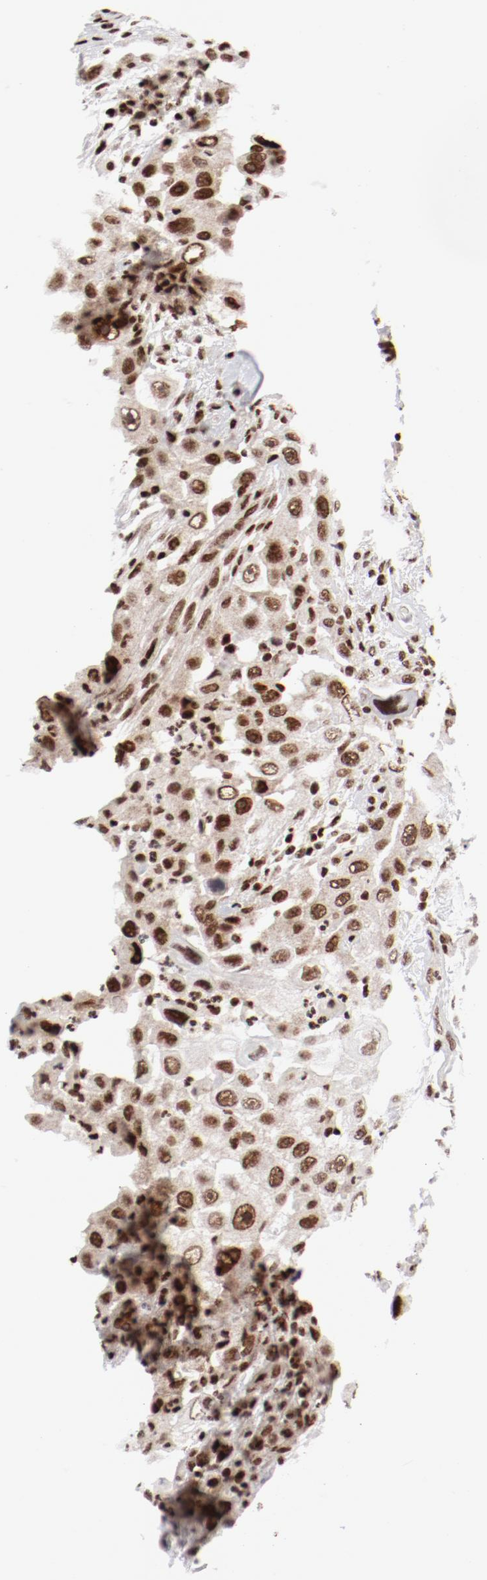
{"staining": {"intensity": "strong", "quantity": ">75%", "location": "nuclear"}, "tissue": "head and neck cancer", "cell_type": "Tumor cells", "image_type": "cancer", "snomed": [{"axis": "morphology", "description": "Carcinoma, NOS"}, {"axis": "topography", "description": "Head-Neck"}], "caption": "Tumor cells exhibit strong nuclear staining in approximately >75% of cells in head and neck cancer. Ihc stains the protein in brown and the nuclei are stained blue.", "gene": "NFYB", "patient": {"sex": "male", "age": 87}}